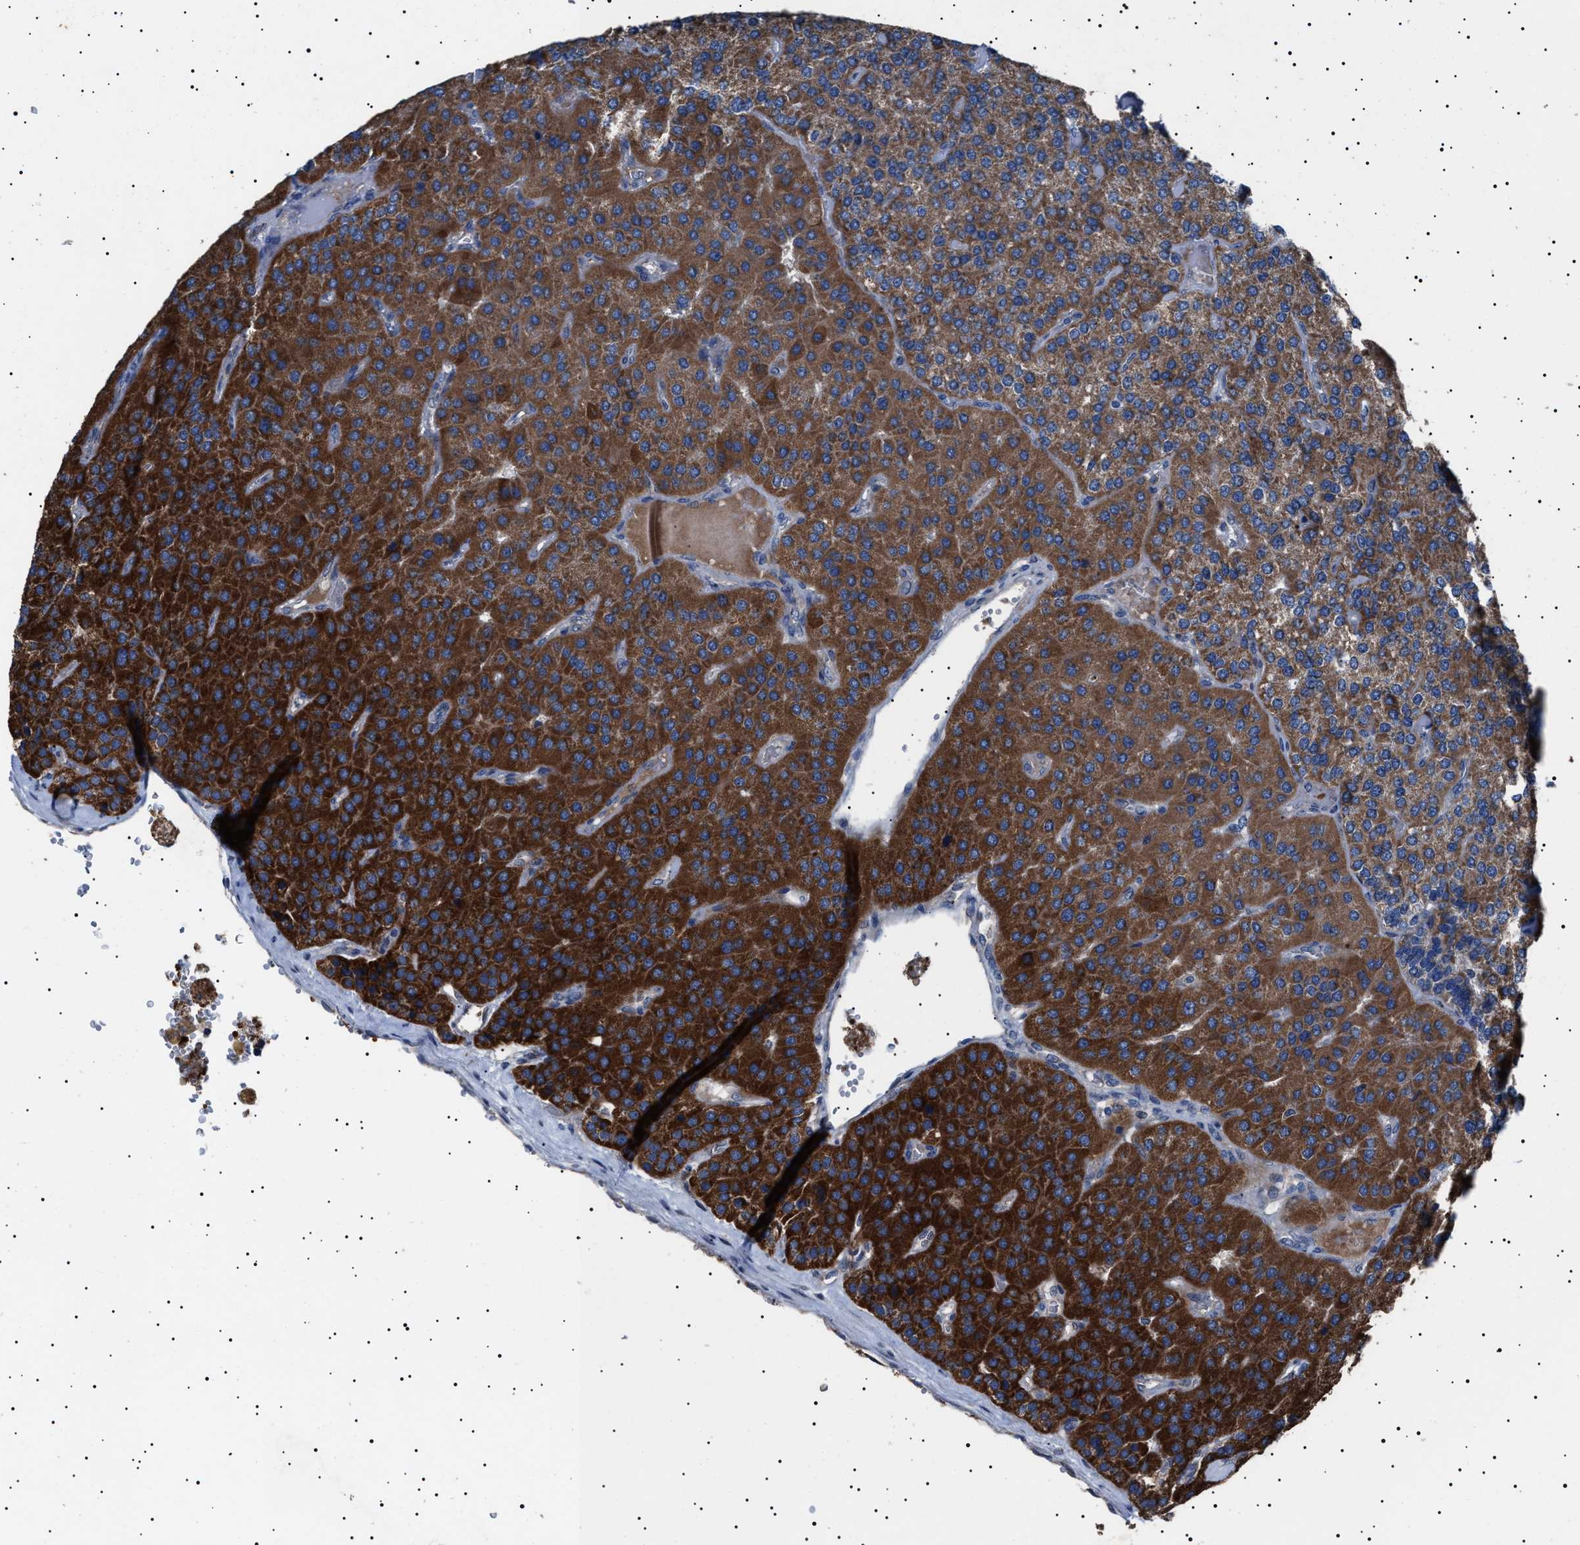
{"staining": {"intensity": "strong", "quantity": ">75%", "location": "cytoplasmic/membranous"}, "tissue": "parathyroid gland", "cell_type": "Glandular cells", "image_type": "normal", "snomed": [{"axis": "morphology", "description": "Normal tissue, NOS"}, {"axis": "morphology", "description": "Adenoma, NOS"}, {"axis": "topography", "description": "Parathyroid gland"}], "caption": "Immunohistochemistry (IHC) image of unremarkable parathyroid gland stained for a protein (brown), which shows high levels of strong cytoplasmic/membranous expression in about >75% of glandular cells.", "gene": "PTRH1", "patient": {"sex": "female", "age": 86}}